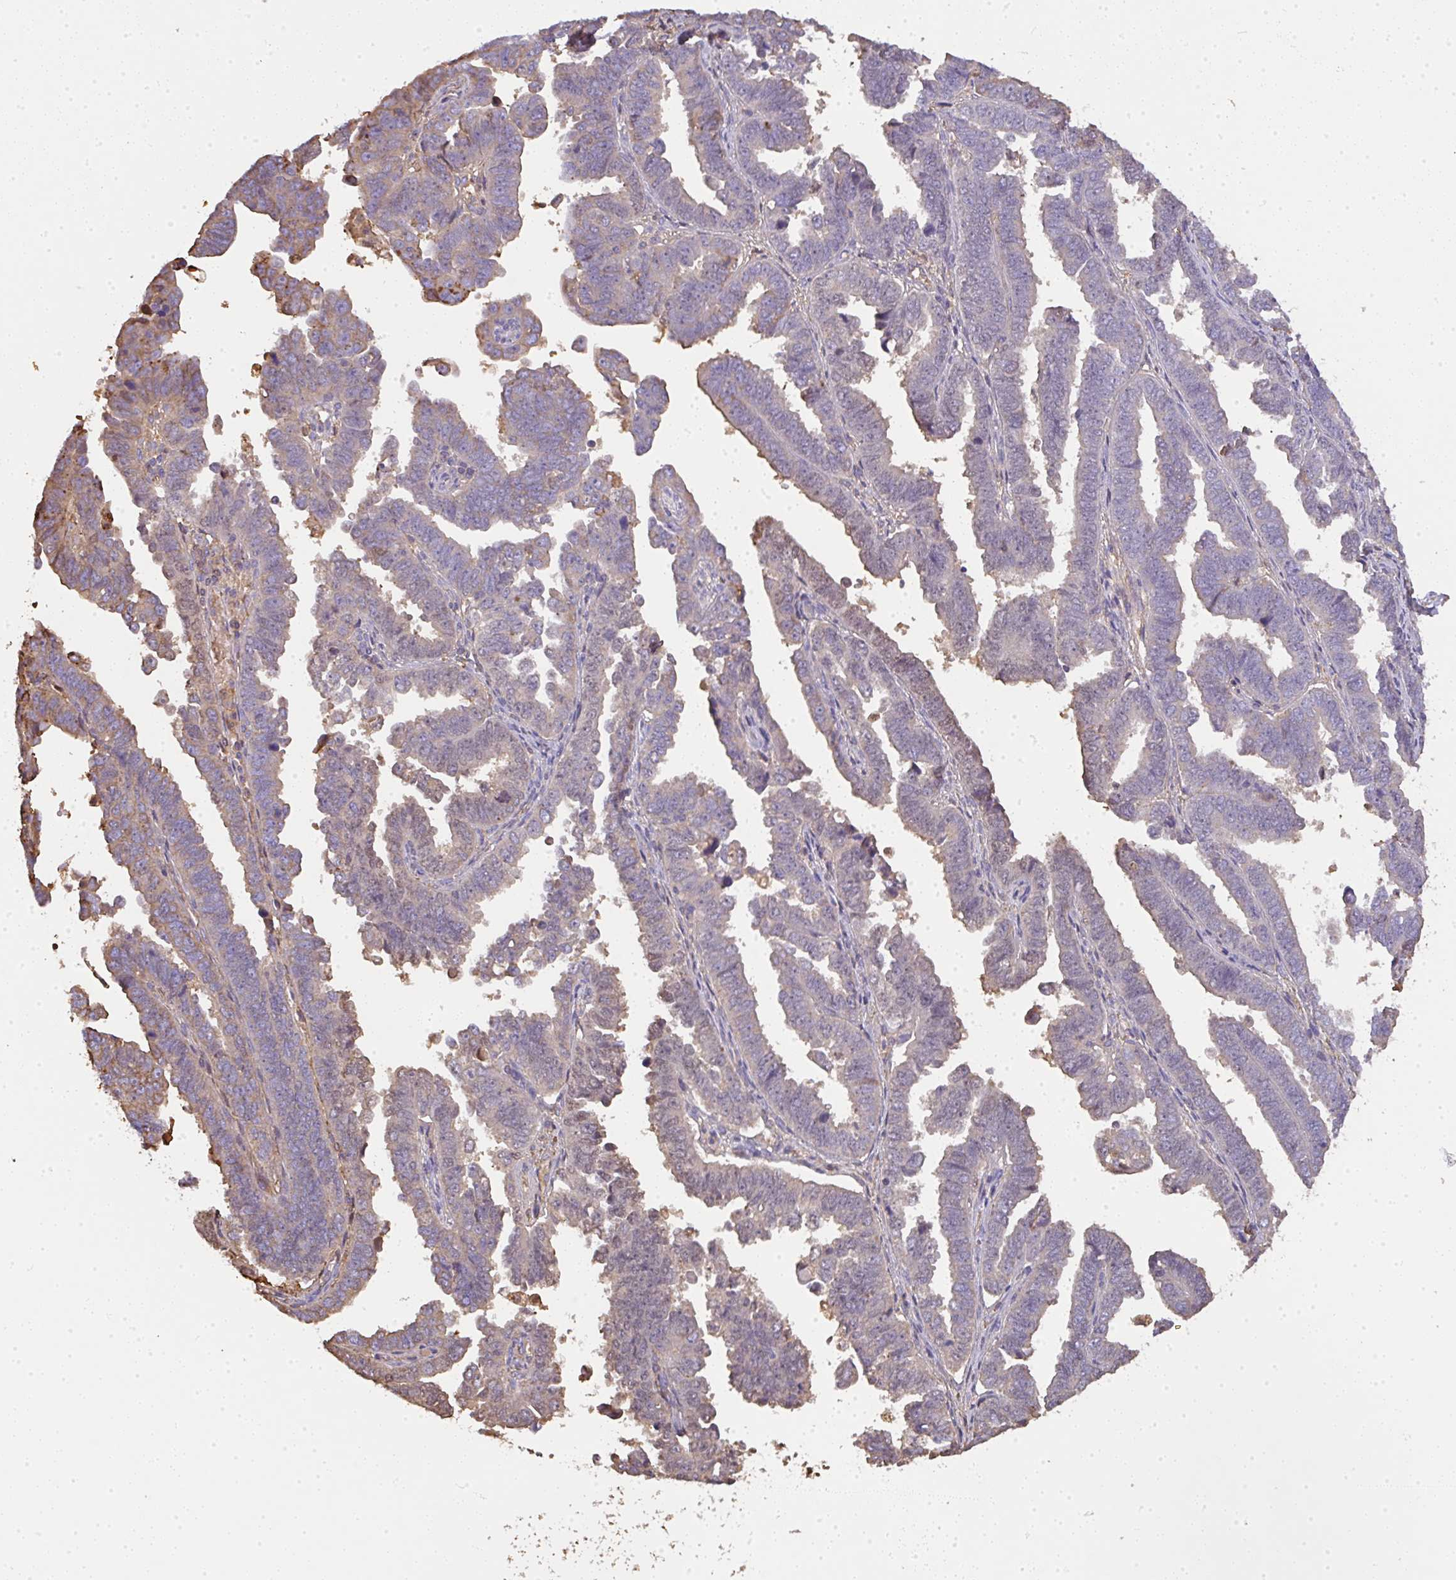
{"staining": {"intensity": "weak", "quantity": "25%-75%", "location": "cytoplasmic/membranous"}, "tissue": "endometrial cancer", "cell_type": "Tumor cells", "image_type": "cancer", "snomed": [{"axis": "morphology", "description": "Adenocarcinoma, NOS"}, {"axis": "topography", "description": "Endometrium"}], "caption": "A high-resolution histopathology image shows immunohistochemistry (IHC) staining of endometrial cancer, which shows weak cytoplasmic/membranous expression in about 25%-75% of tumor cells.", "gene": "SMYD5", "patient": {"sex": "female", "age": 75}}